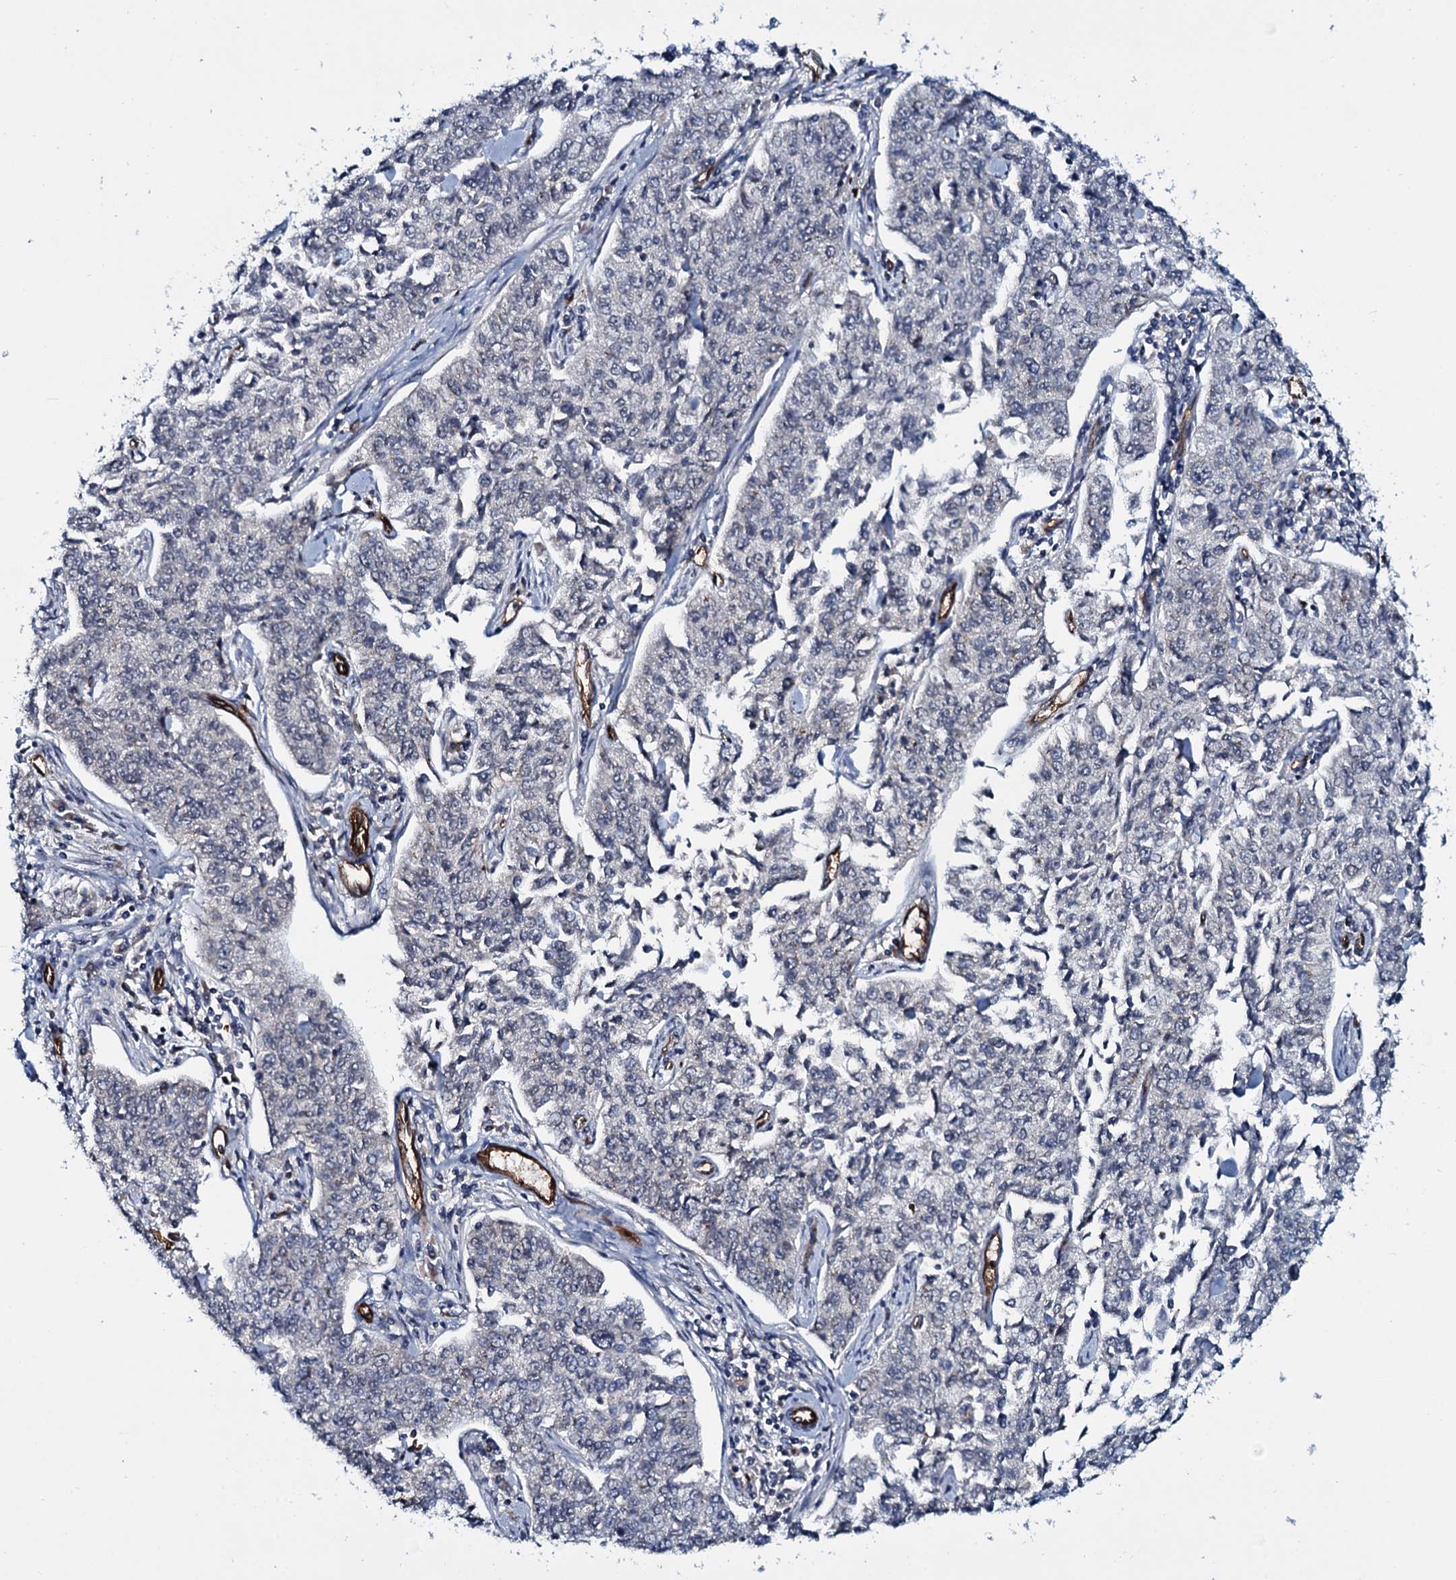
{"staining": {"intensity": "negative", "quantity": "none", "location": "none"}, "tissue": "cervical cancer", "cell_type": "Tumor cells", "image_type": "cancer", "snomed": [{"axis": "morphology", "description": "Squamous cell carcinoma, NOS"}, {"axis": "topography", "description": "Cervix"}], "caption": "This micrograph is of cervical cancer stained with immunohistochemistry (IHC) to label a protein in brown with the nuclei are counter-stained blue. There is no staining in tumor cells.", "gene": "CLEC14A", "patient": {"sex": "female", "age": 35}}